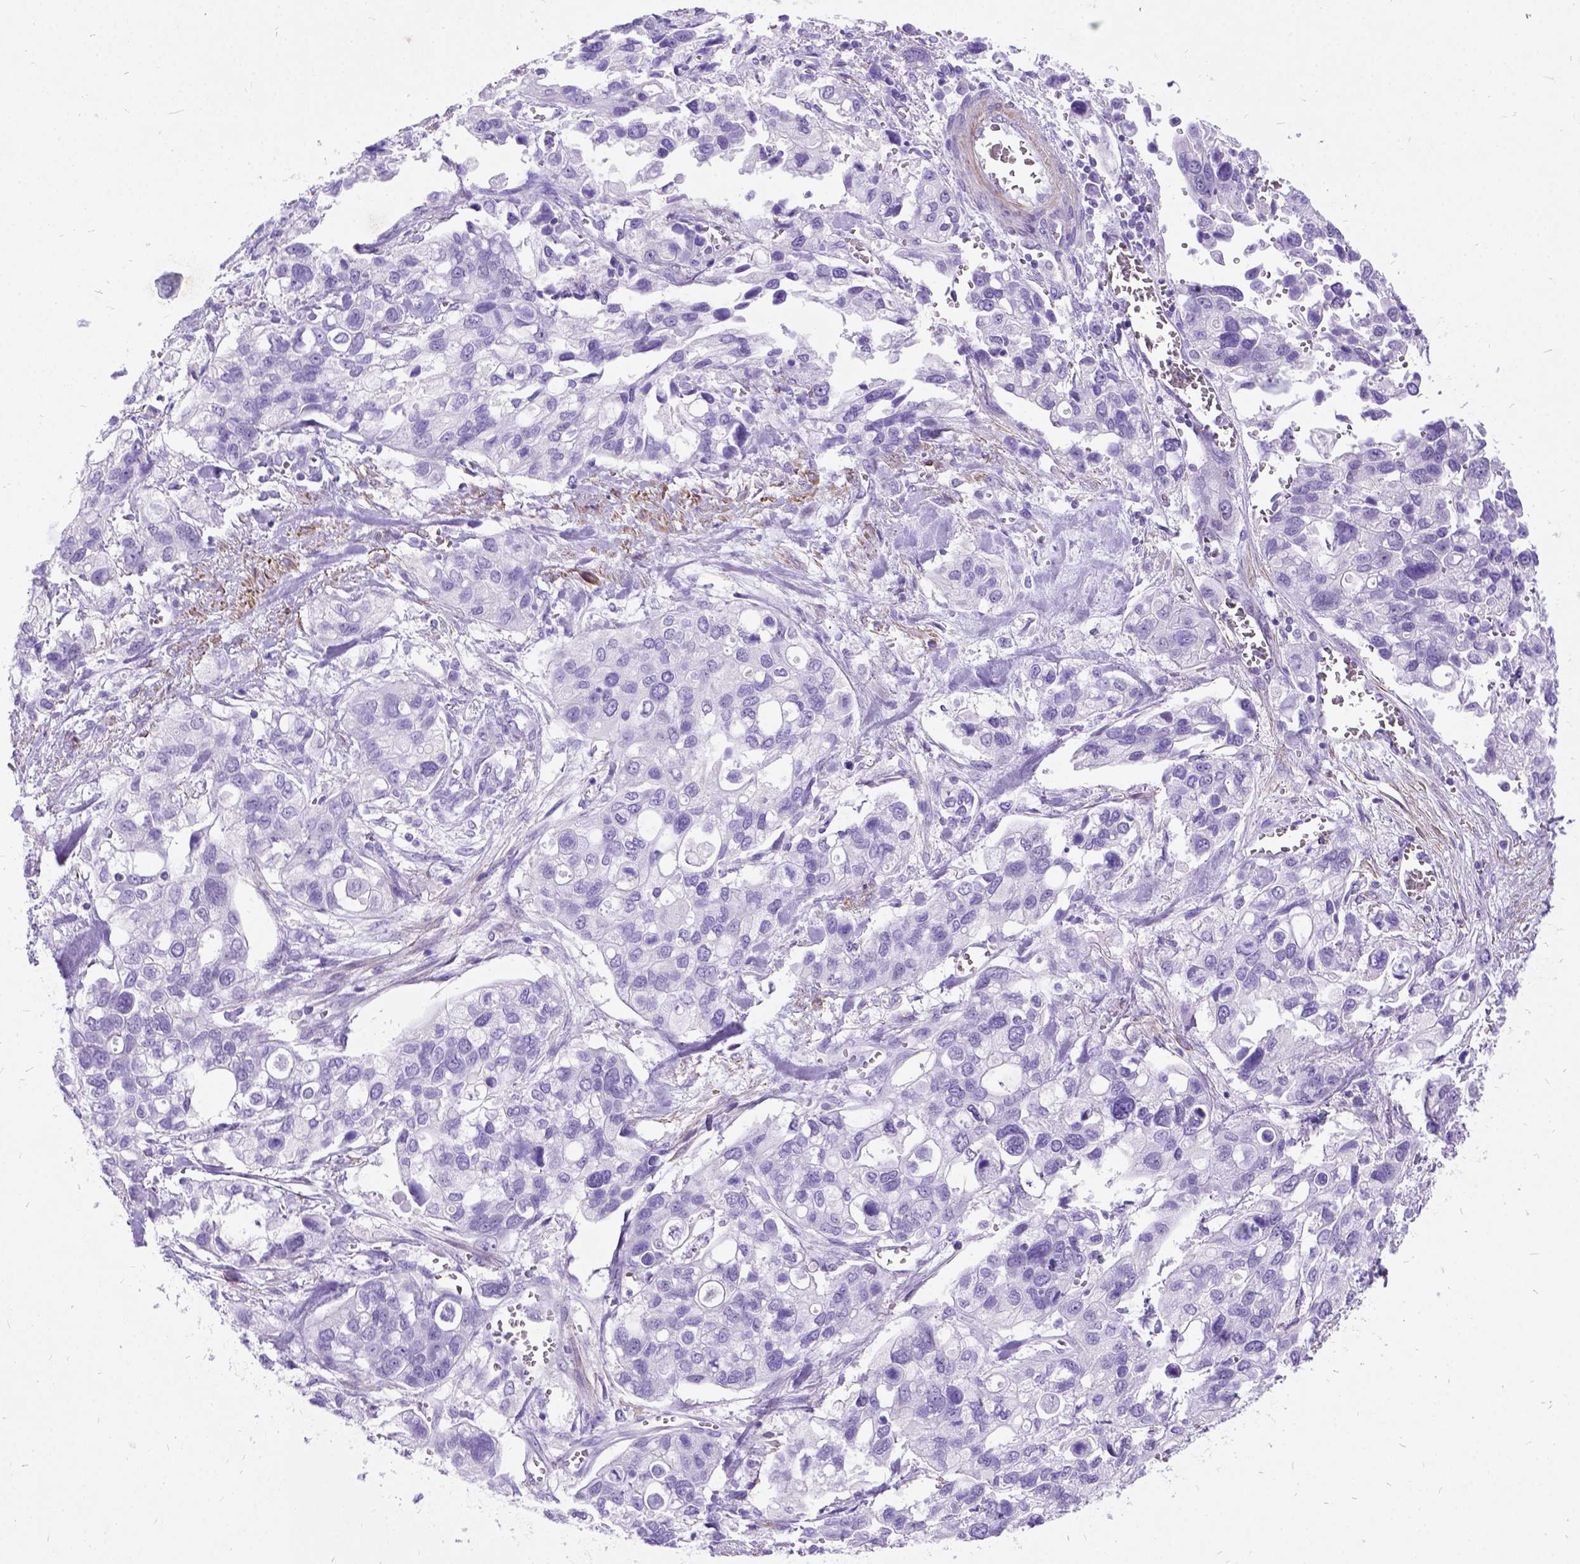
{"staining": {"intensity": "negative", "quantity": "none", "location": "none"}, "tissue": "stomach cancer", "cell_type": "Tumor cells", "image_type": "cancer", "snomed": [{"axis": "morphology", "description": "Adenocarcinoma, NOS"}, {"axis": "topography", "description": "Stomach, upper"}], "caption": "The image exhibits no significant positivity in tumor cells of adenocarcinoma (stomach). (Stains: DAB immunohistochemistry with hematoxylin counter stain, Microscopy: brightfield microscopy at high magnification).", "gene": "PRG2", "patient": {"sex": "female", "age": 81}}